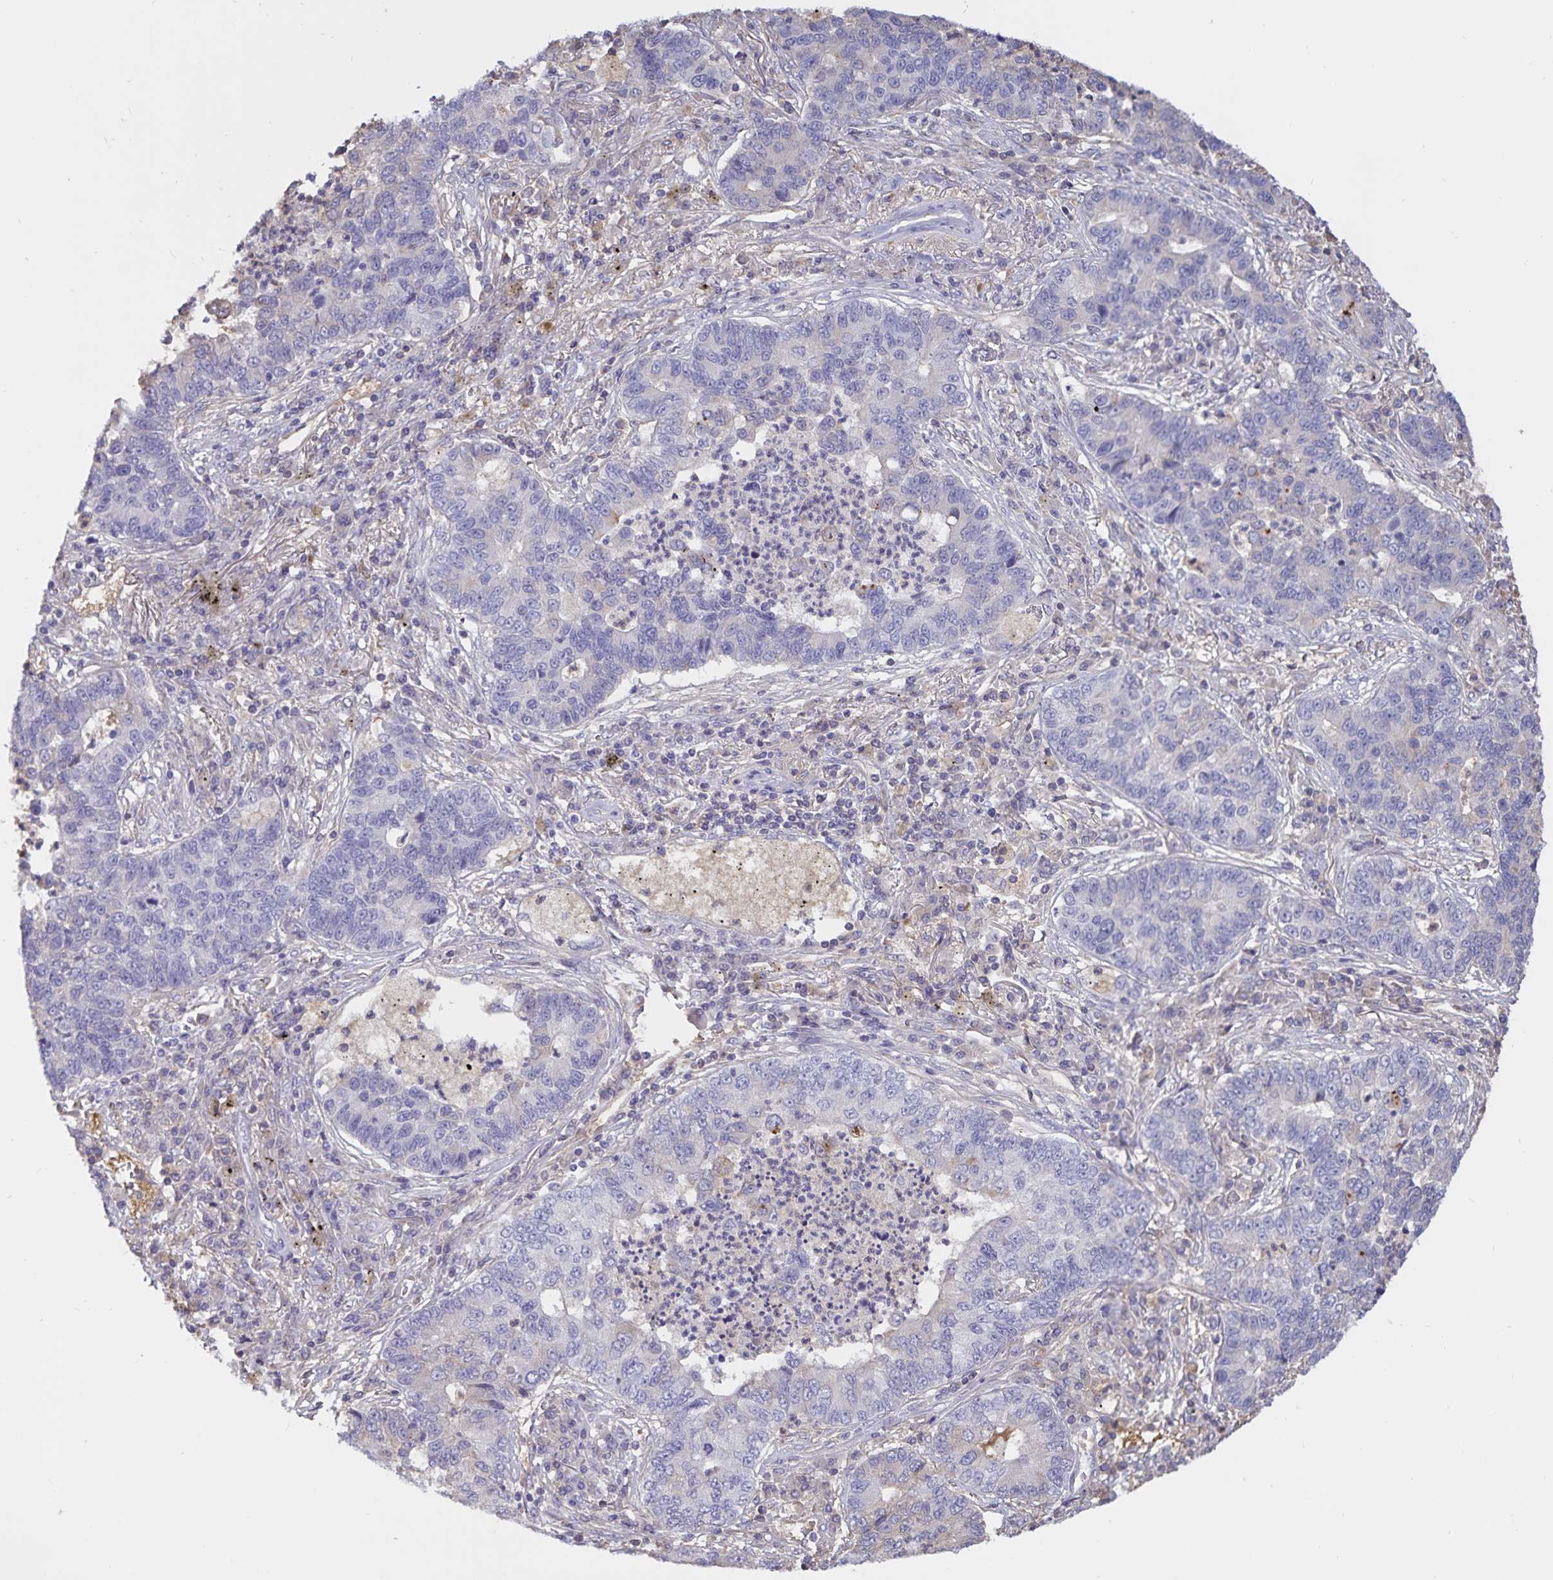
{"staining": {"intensity": "weak", "quantity": "<25%", "location": "cytoplasmic/membranous"}, "tissue": "lung cancer", "cell_type": "Tumor cells", "image_type": "cancer", "snomed": [{"axis": "morphology", "description": "Adenocarcinoma, NOS"}, {"axis": "topography", "description": "Lung"}], "caption": "This is a image of IHC staining of lung adenocarcinoma, which shows no staining in tumor cells. Nuclei are stained in blue.", "gene": "FGG", "patient": {"sex": "female", "age": 57}}